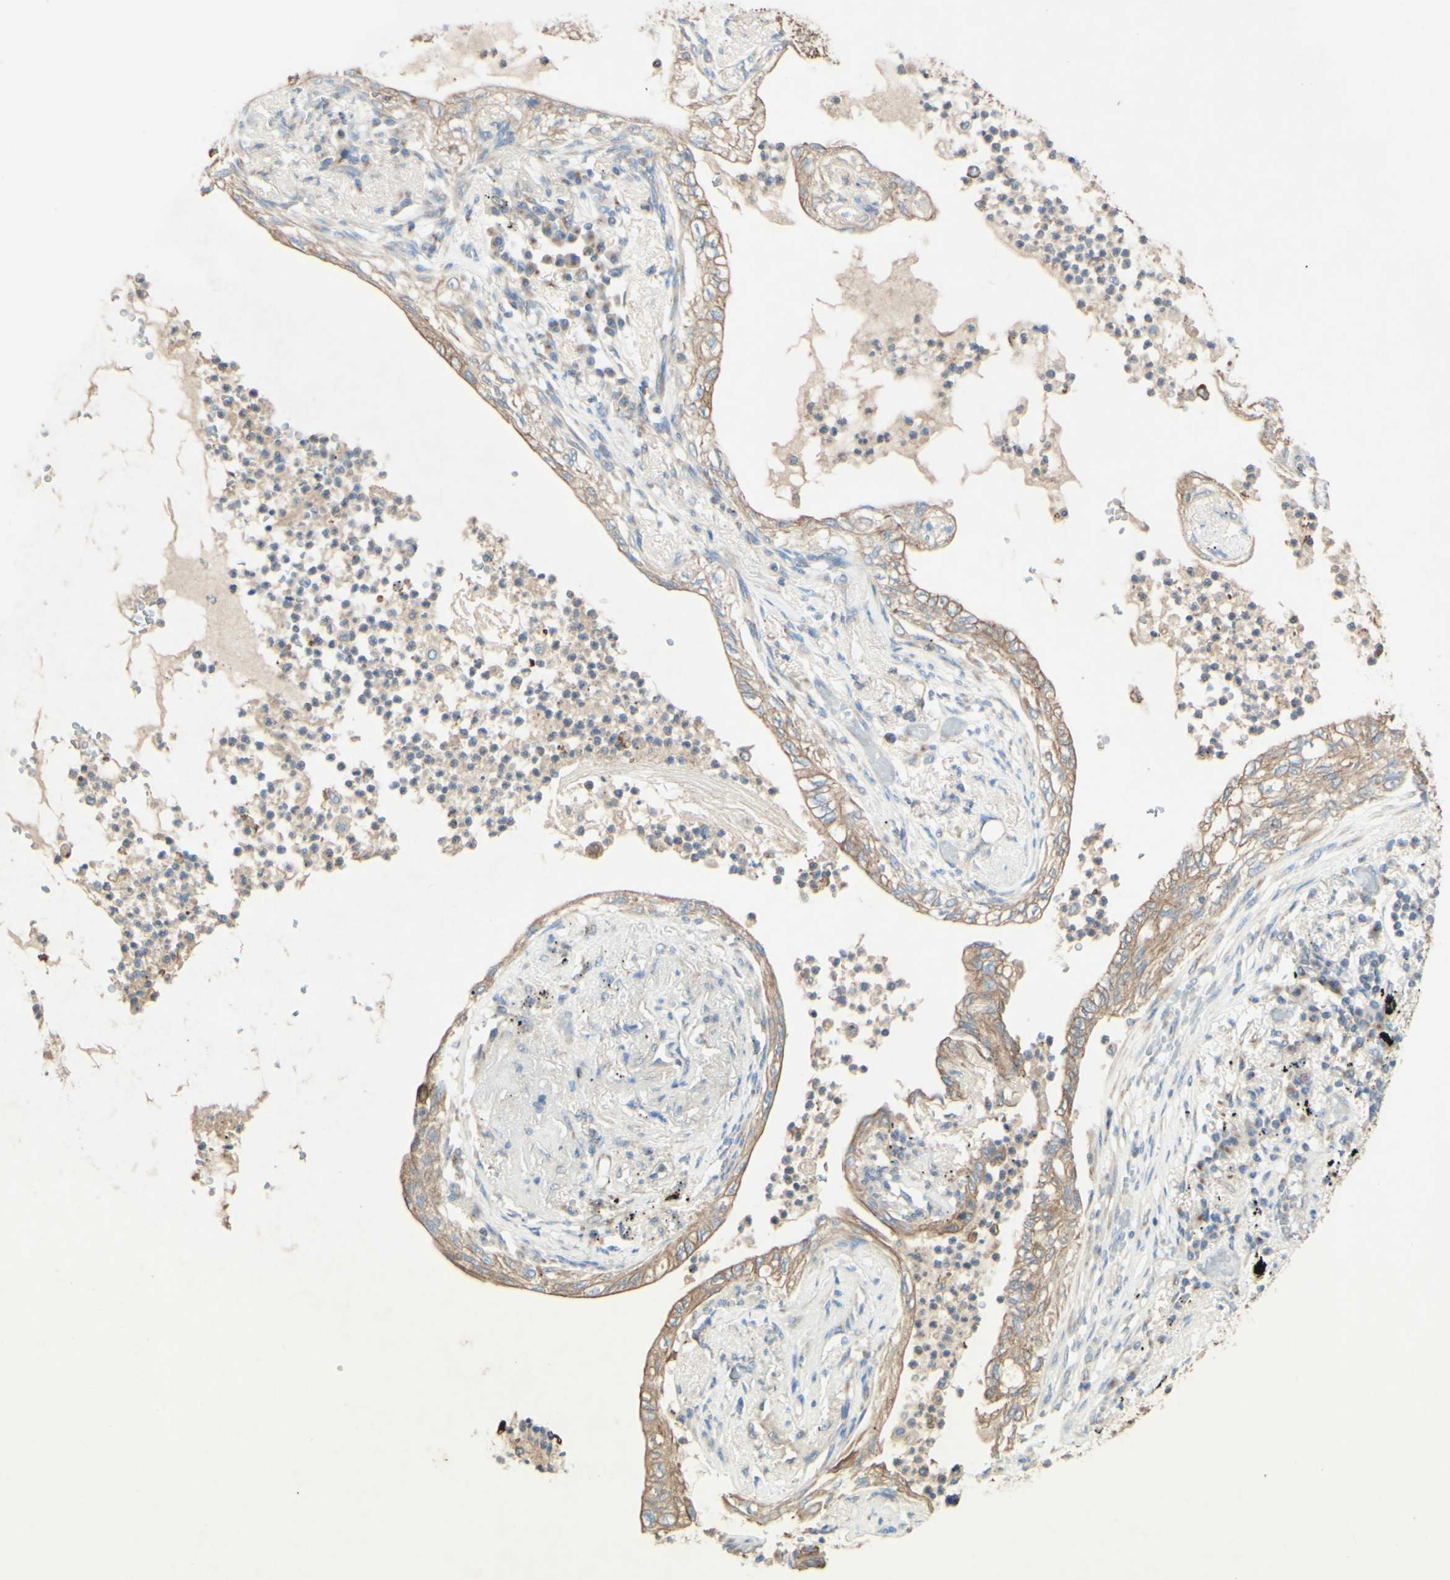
{"staining": {"intensity": "weak", "quantity": ">75%", "location": "cytoplasmic/membranous"}, "tissue": "lung cancer", "cell_type": "Tumor cells", "image_type": "cancer", "snomed": [{"axis": "morphology", "description": "Normal tissue, NOS"}, {"axis": "morphology", "description": "Adenocarcinoma, NOS"}, {"axis": "topography", "description": "Bronchus"}, {"axis": "topography", "description": "Lung"}], "caption": "Lung cancer stained for a protein shows weak cytoplasmic/membranous positivity in tumor cells.", "gene": "MTM1", "patient": {"sex": "female", "age": 70}}